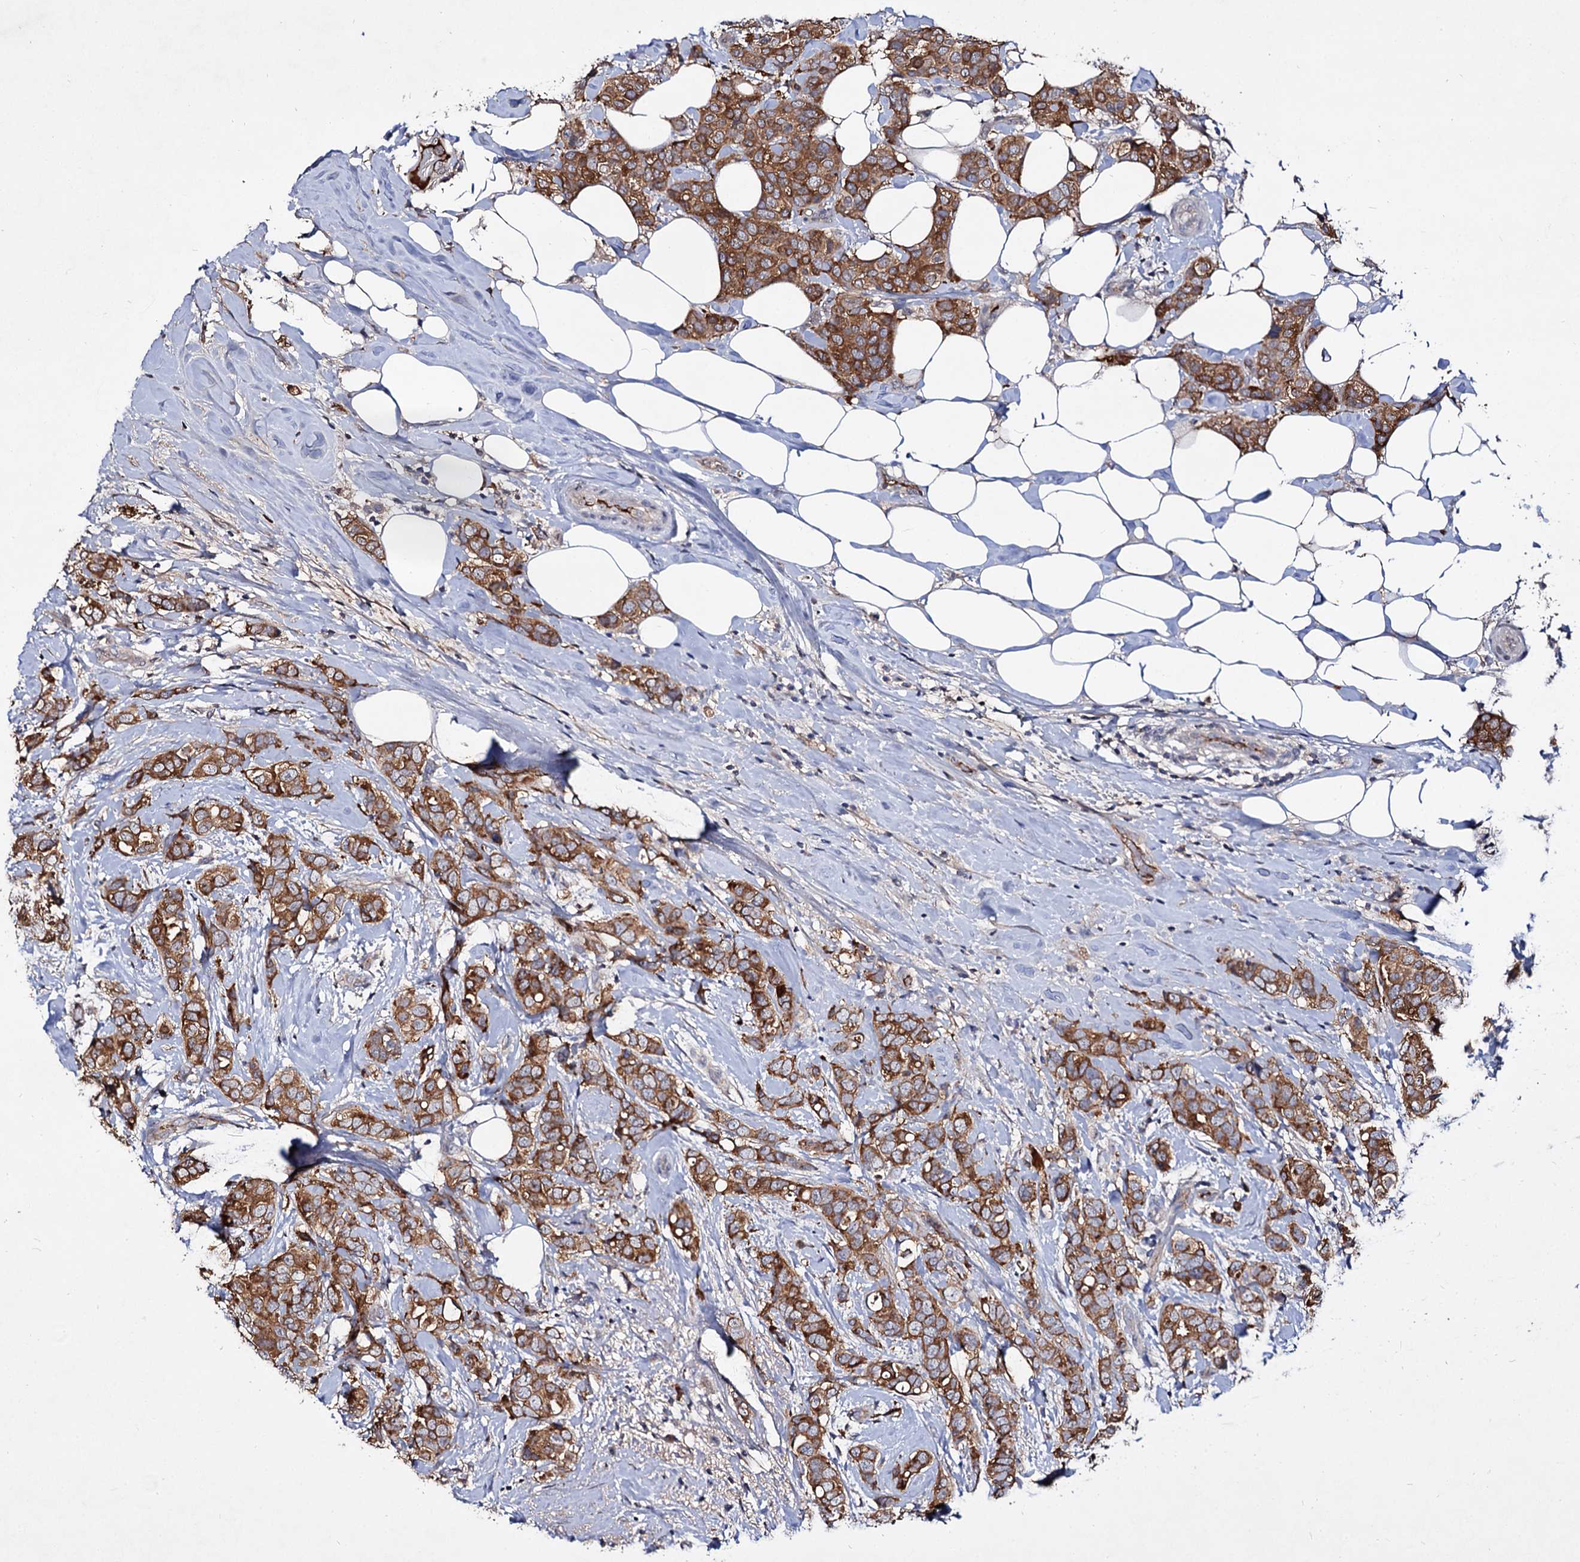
{"staining": {"intensity": "strong", "quantity": ">75%", "location": "cytoplasmic/membranous"}, "tissue": "breast cancer", "cell_type": "Tumor cells", "image_type": "cancer", "snomed": [{"axis": "morphology", "description": "Lobular carcinoma"}, {"axis": "topography", "description": "Breast"}], "caption": "Immunohistochemistry image of neoplastic tissue: lobular carcinoma (breast) stained using IHC shows high levels of strong protein expression localized specifically in the cytoplasmic/membranous of tumor cells, appearing as a cytoplasmic/membranous brown color.", "gene": "ARFIP2", "patient": {"sex": "female", "age": 51}}